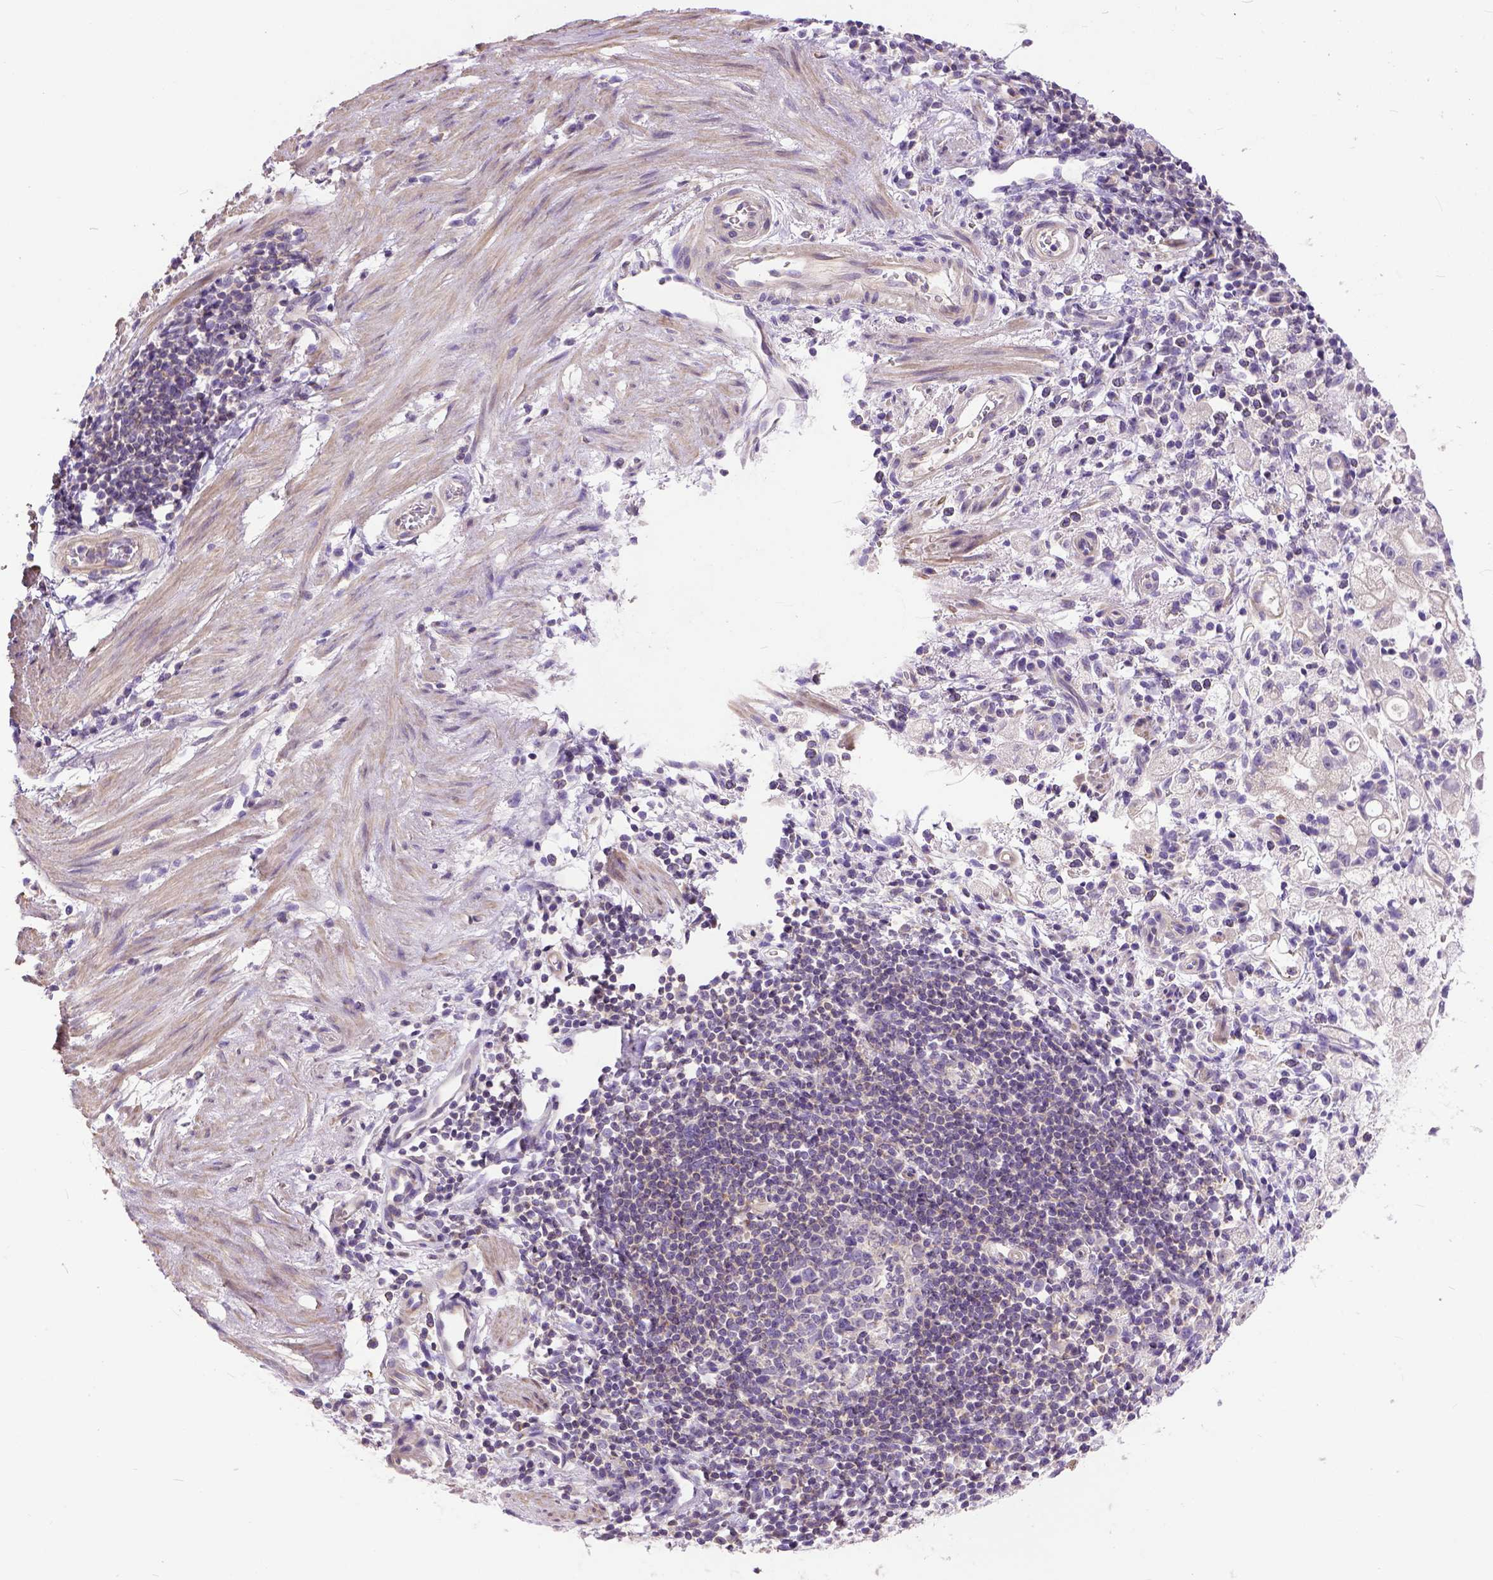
{"staining": {"intensity": "negative", "quantity": "none", "location": "none"}, "tissue": "stomach cancer", "cell_type": "Tumor cells", "image_type": "cancer", "snomed": [{"axis": "morphology", "description": "Adenocarcinoma, NOS"}, {"axis": "topography", "description": "Stomach"}], "caption": "IHC image of neoplastic tissue: human stomach adenocarcinoma stained with DAB exhibits no significant protein staining in tumor cells.", "gene": "BANF2", "patient": {"sex": "male", "age": 58}}